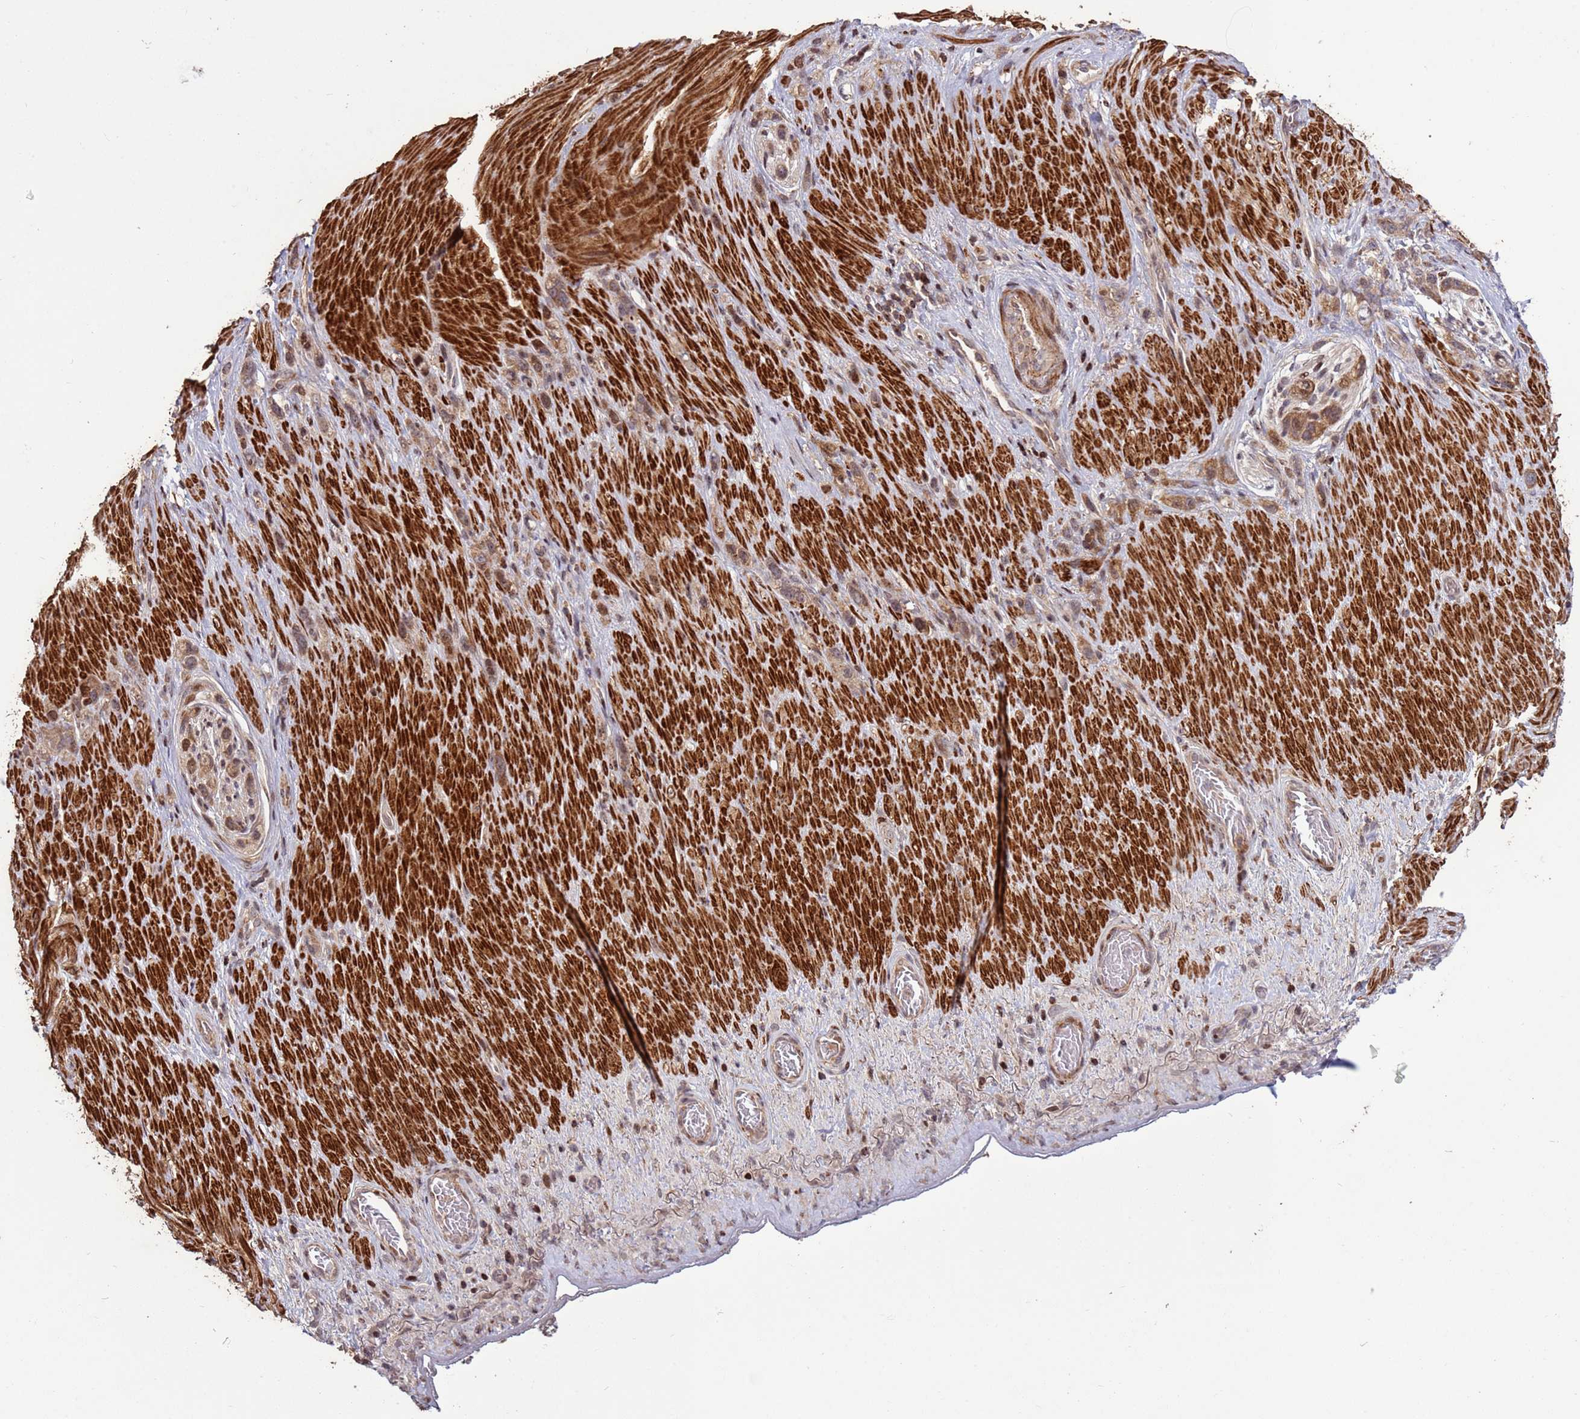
{"staining": {"intensity": "weak", "quantity": ">75%", "location": "cytoplasmic/membranous"}, "tissue": "stomach cancer", "cell_type": "Tumor cells", "image_type": "cancer", "snomed": [{"axis": "morphology", "description": "Adenocarcinoma, NOS"}, {"axis": "topography", "description": "Stomach"}], "caption": "Stomach cancer tissue displays weak cytoplasmic/membranous positivity in approximately >75% of tumor cells", "gene": "HGH1", "patient": {"sex": "female", "age": 65}}